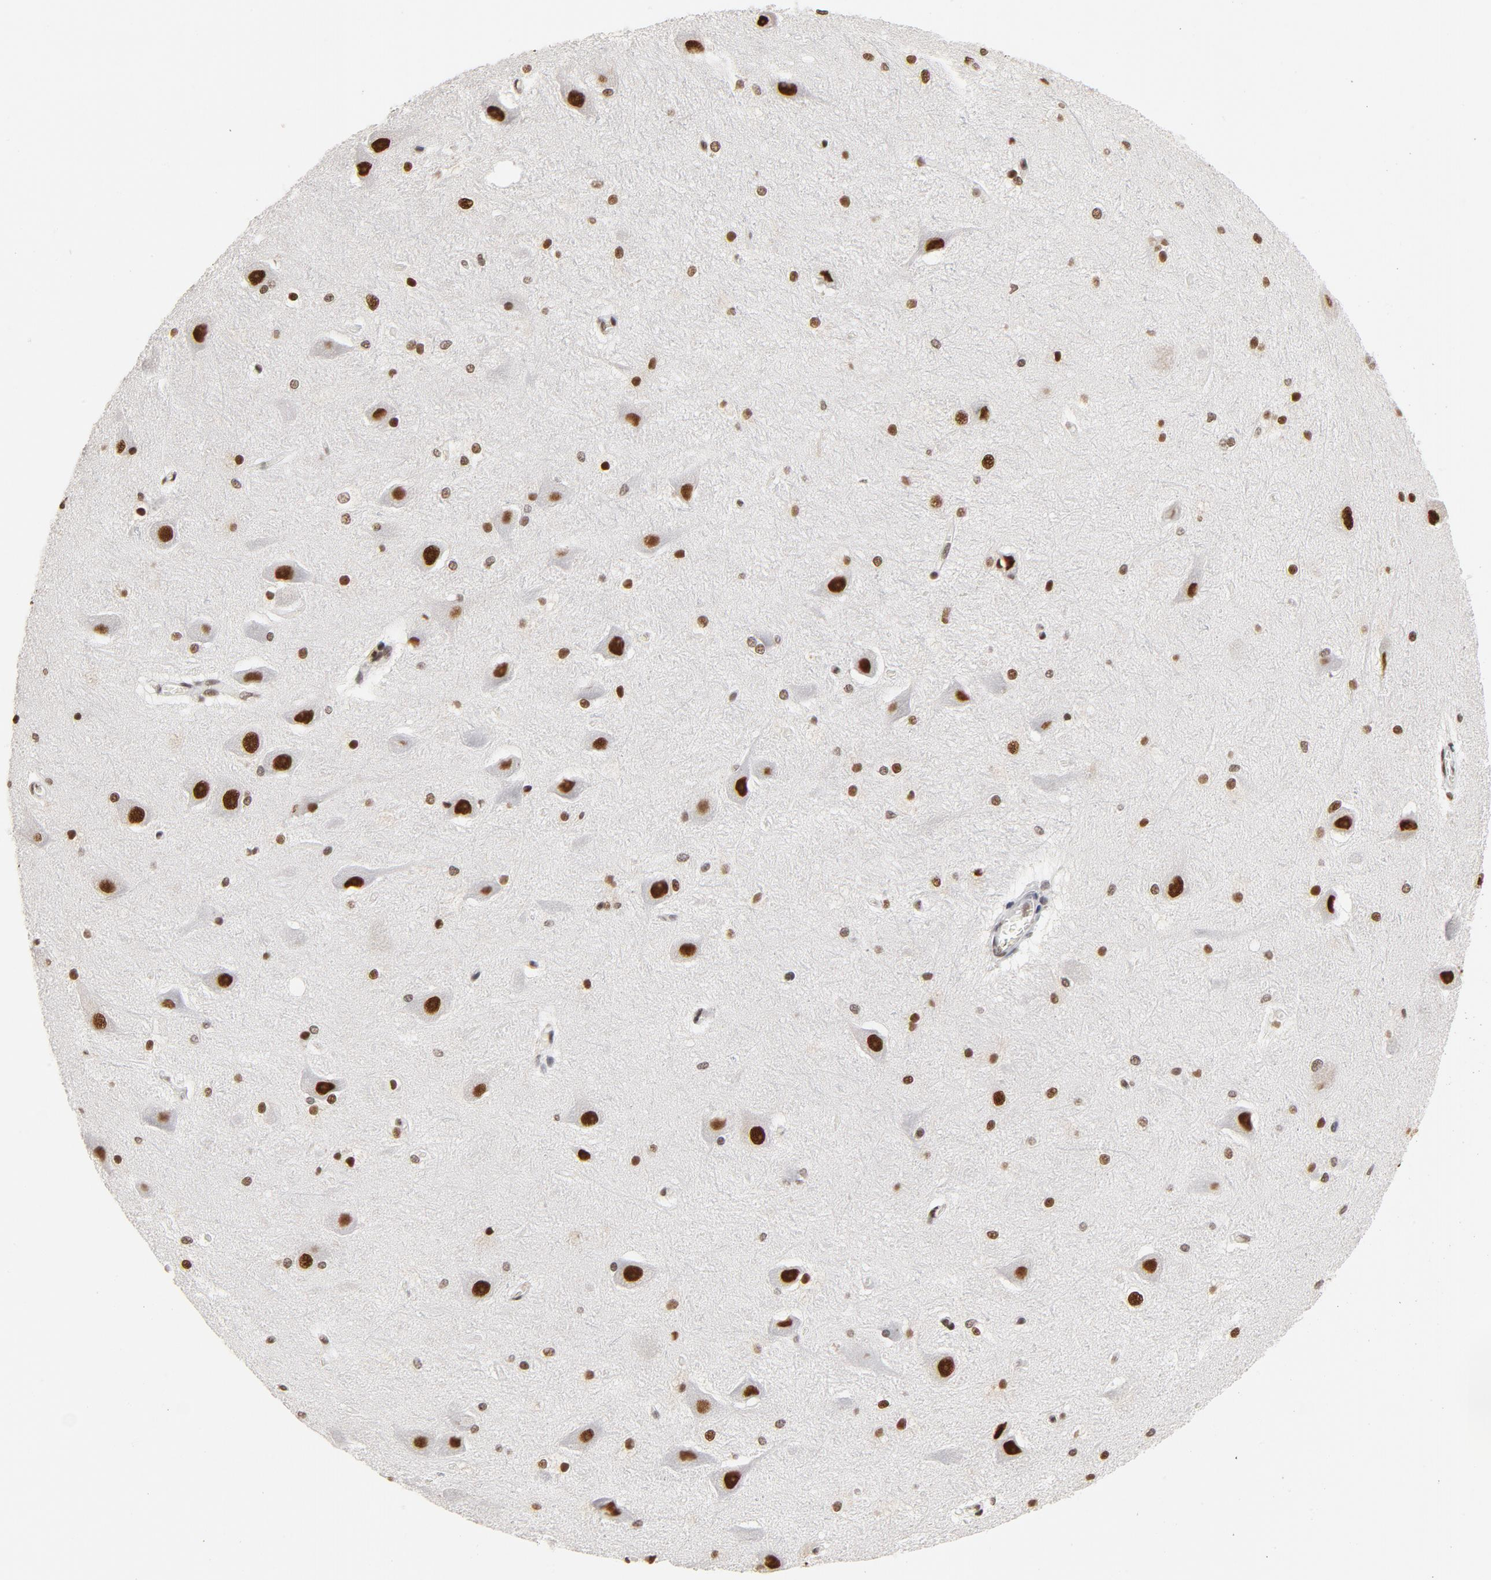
{"staining": {"intensity": "strong", "quantity": ">75%", "location": "nuclear"}, "tissue": "hippocampus", "cell_type": "Glial cells", "image_type": "normal", "snomed": [{"axis": "morphology", "description": "Normal tissue, NOS"}, {"axis": "topography", "description": "Hippocampus"}], "caption": "Immunohistochemical staining of benign human hippocampus displays >75% levels of strong nuclear protein expression in approximately >75% of glial cells.", "gene": "TP53BP1", "patient": {"sex": "female", "age": 19}}